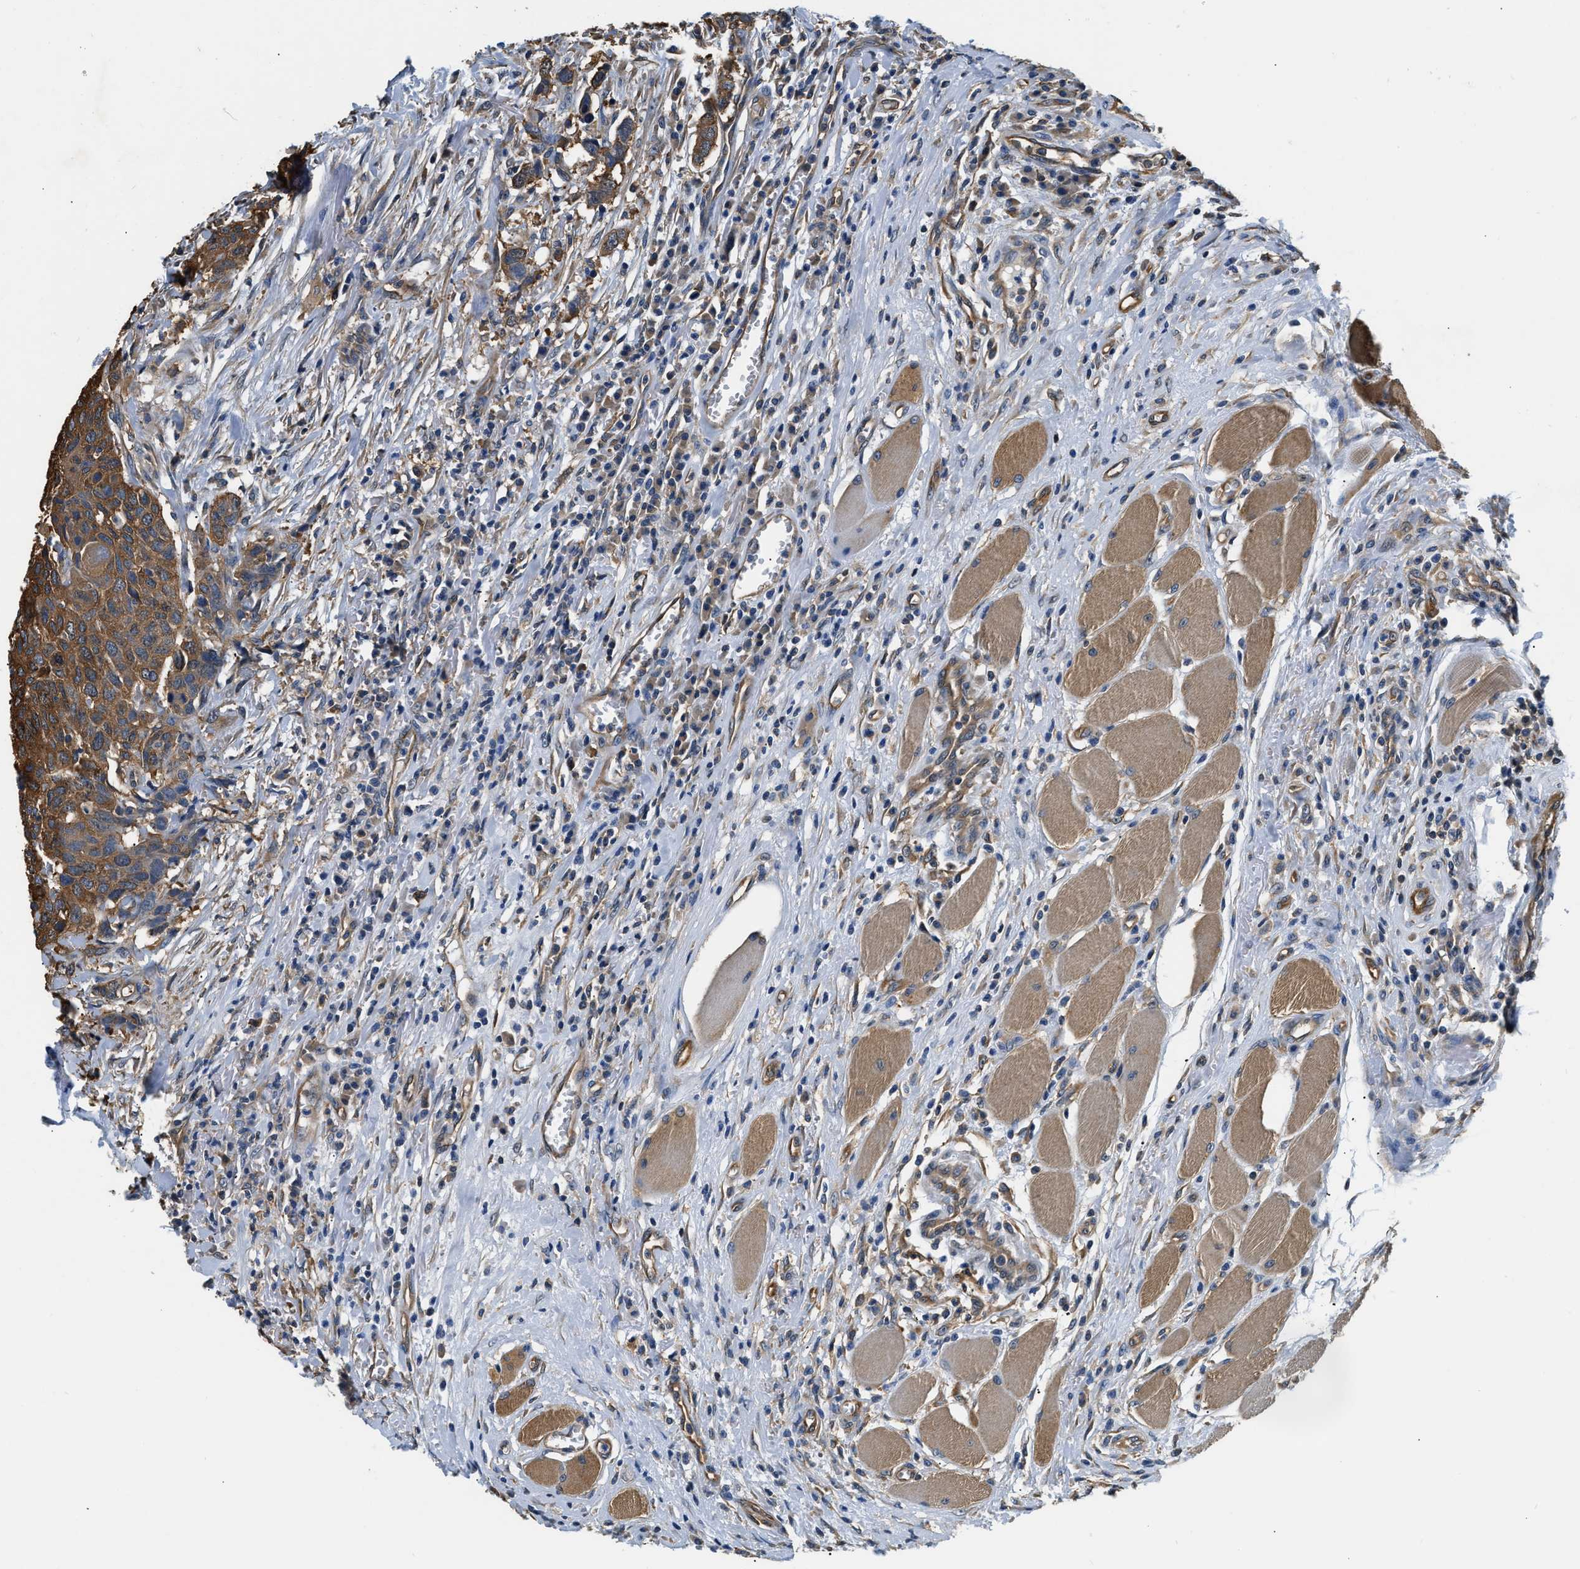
{"staining": {"intensity": "moderate", "quantity": ">75%", "location": "cytoplasmic/membranous"}, "tissue": "head and neck cancer", "cell_type": "Tumor cells", "image_type": "cancer", "snomed": [{"axis": "morphology", "description": "Squamous cell carcinoma, NOS"}, {"axis": "topography", "description": "Head-Neck"}], "caption": "An immunohistochemistry (IHC) image of neoplastic tissue is shown. Protein staining in brown shows moderate cytoplasmic/membranous positivity in squamous cell carcinoma (head and neck) within tumor cells. (brown staining indicates protein expression, while blue staining denotes nuclei).", "gene": "PPP2R1B", "patient": {"sex": "male", "age": 66}}